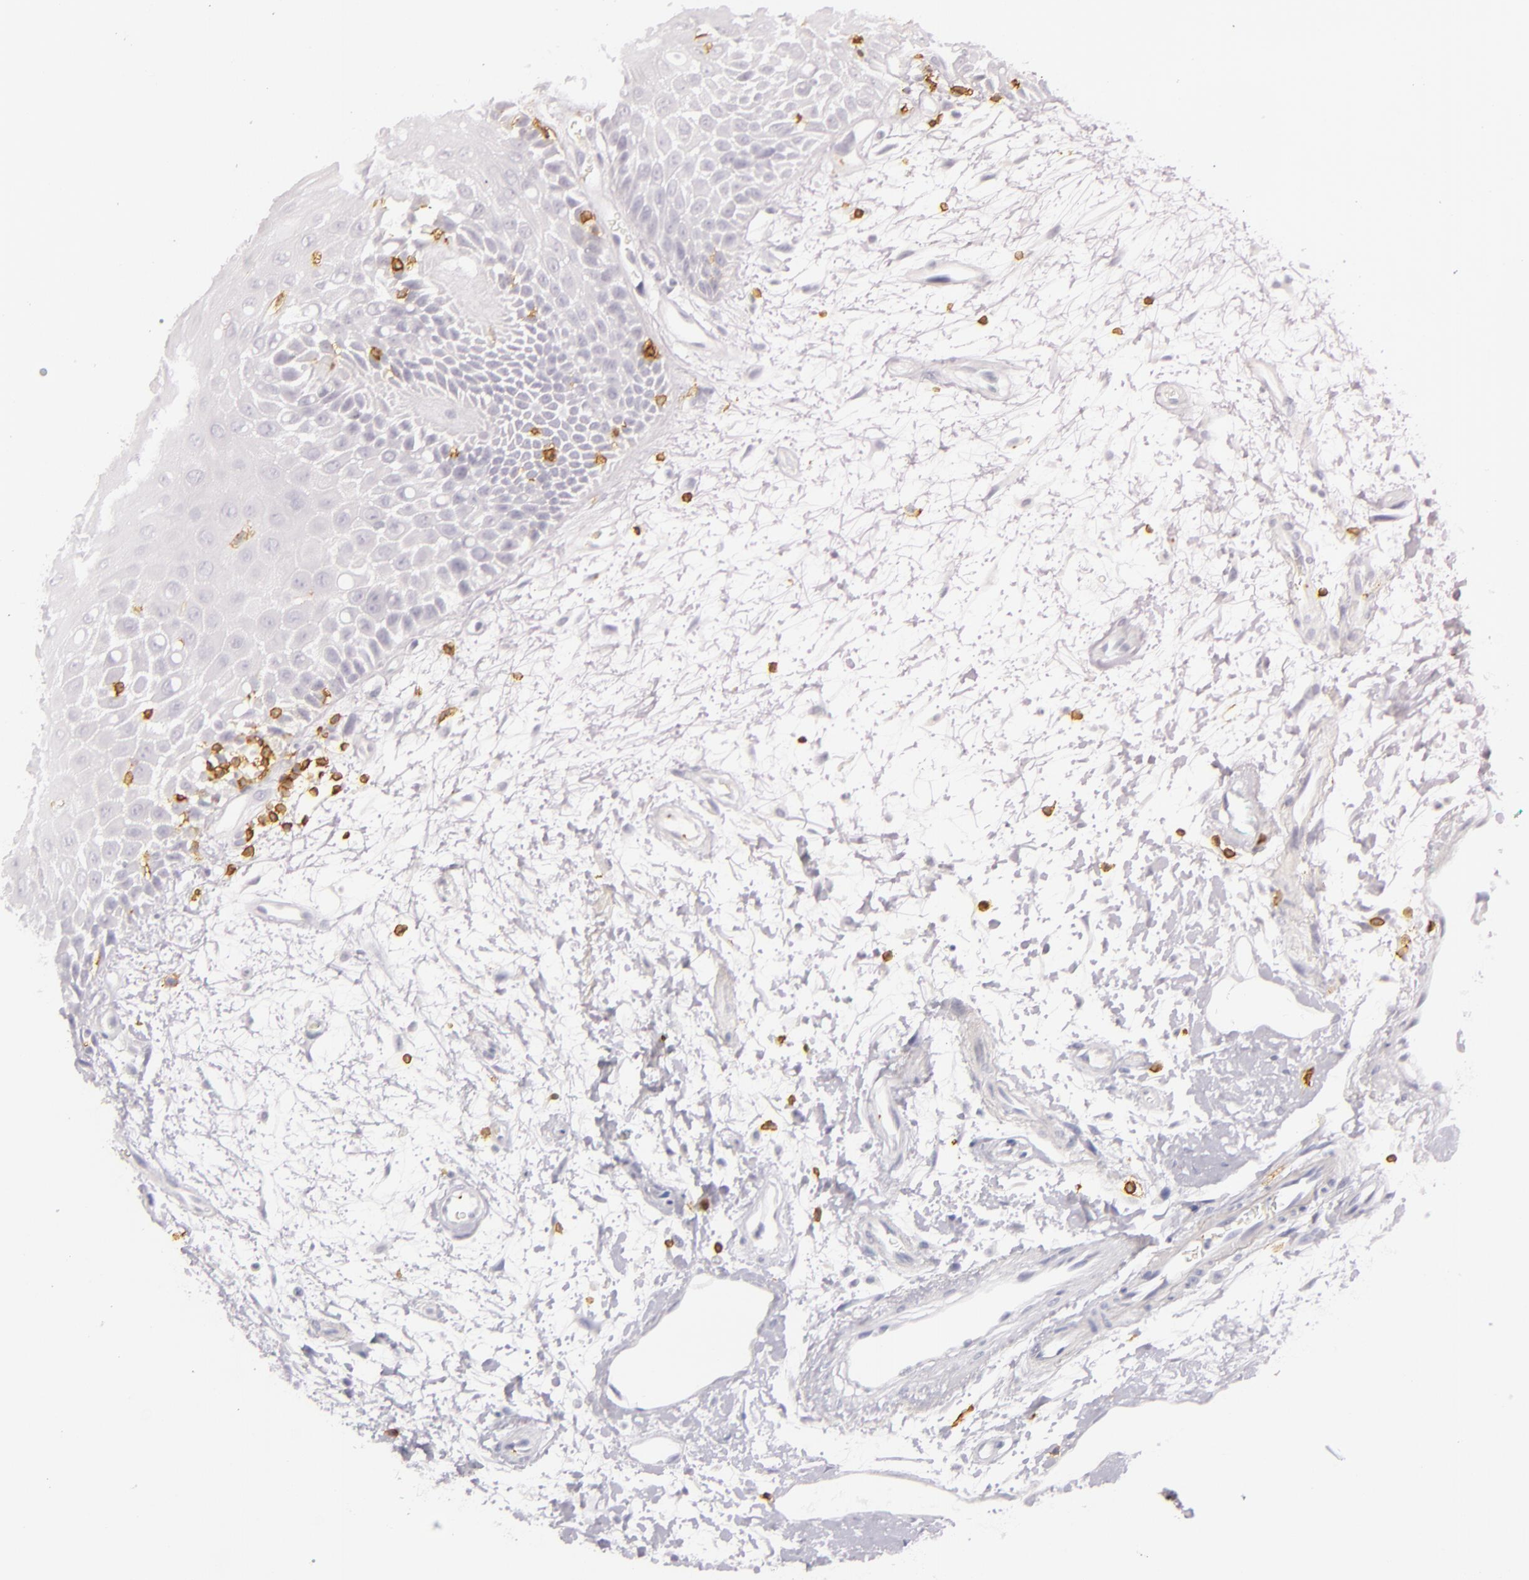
{"staining": {"intensity": "negative", "quantity": "none", "location": "none"}, "tissue": "oral mucosa", "cell_type": "Squamous epithelial cells", "image_type": "normal", "snomed": [{"axis": "morphology", "description": "Normal tissue, NOS"}, {"axis": "morphology", "description": "Squamous cell carcinoma, NOS"}, {"axis": "topography", "description": "Skeletal muscle"}, {"axis": "topography", "description": "Oral tissue"}, {"axis": "topography", "description": "Head-Neck"}], "caption": "A micrograph of oral mucosa stained for a protein exhibits no brown staining in squamous epithelial cells. The staining was performed using DAB (3,3'-diaminobenzidine) to visualize the protein expression in brown, while the nuclei were stained in blue with hematoxylin (Magnification: 20x).", "gene": "LAT", "patient": {"sex": "female", "age": 84}}